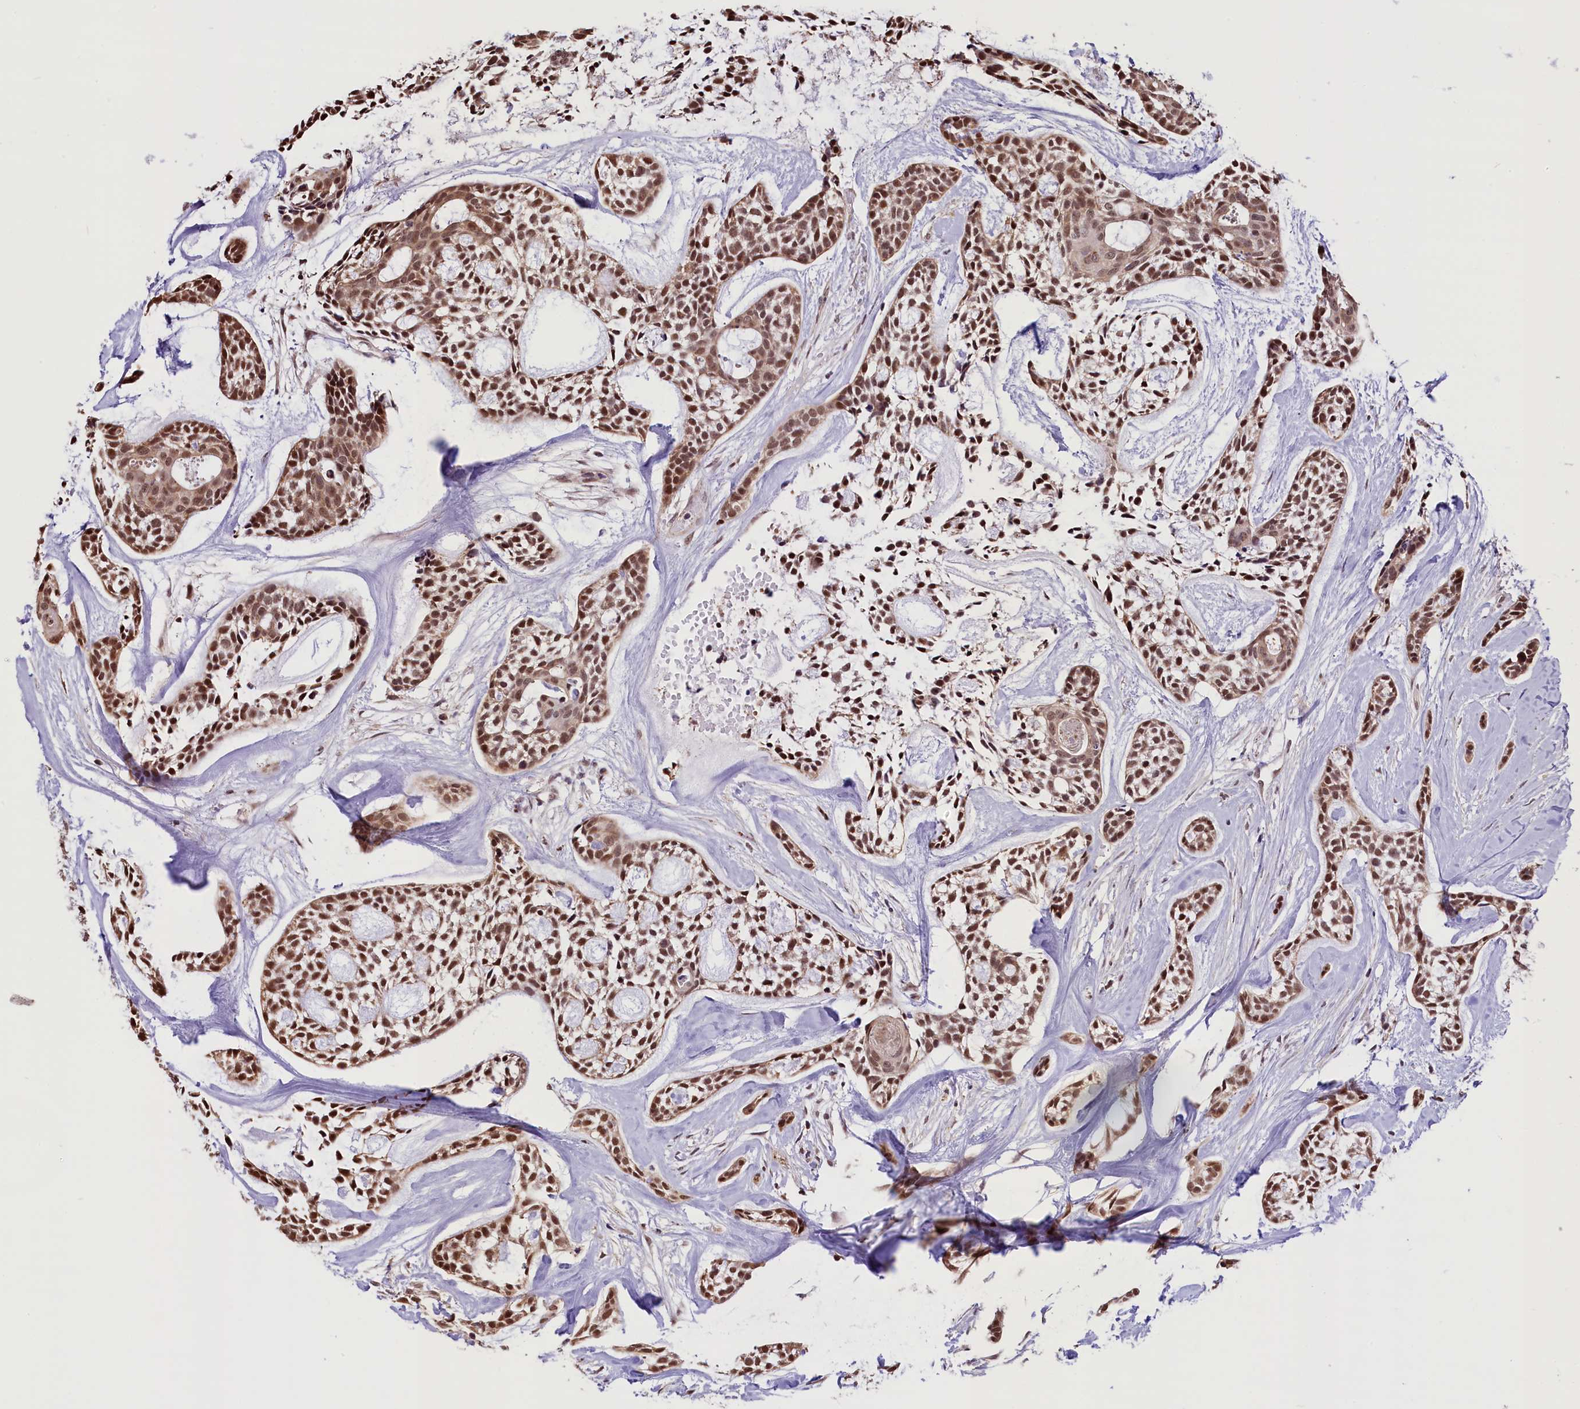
{"staining": {"intensity": "moderate", "quantity": ">75%", "location": "nuclear"}, "tissue": "head and neck cancer", "cell_type": "Tumor cells", "image_type": "cancer", "snomed": [{"axis": "morphology", "description": "Adenocarcinoma, NOS"}, {"axis": "topography", "description": "Subcutis"}, {"axis": "topography", "description": "Head-Neck"}], "caption": "Protein staining demonstrates moderate nuclear staining in about >75% of tumor cells in head and neck adenocarcinoma.", "gene": "MRPL54", "patient": {"sex": "female", "age": 73}}